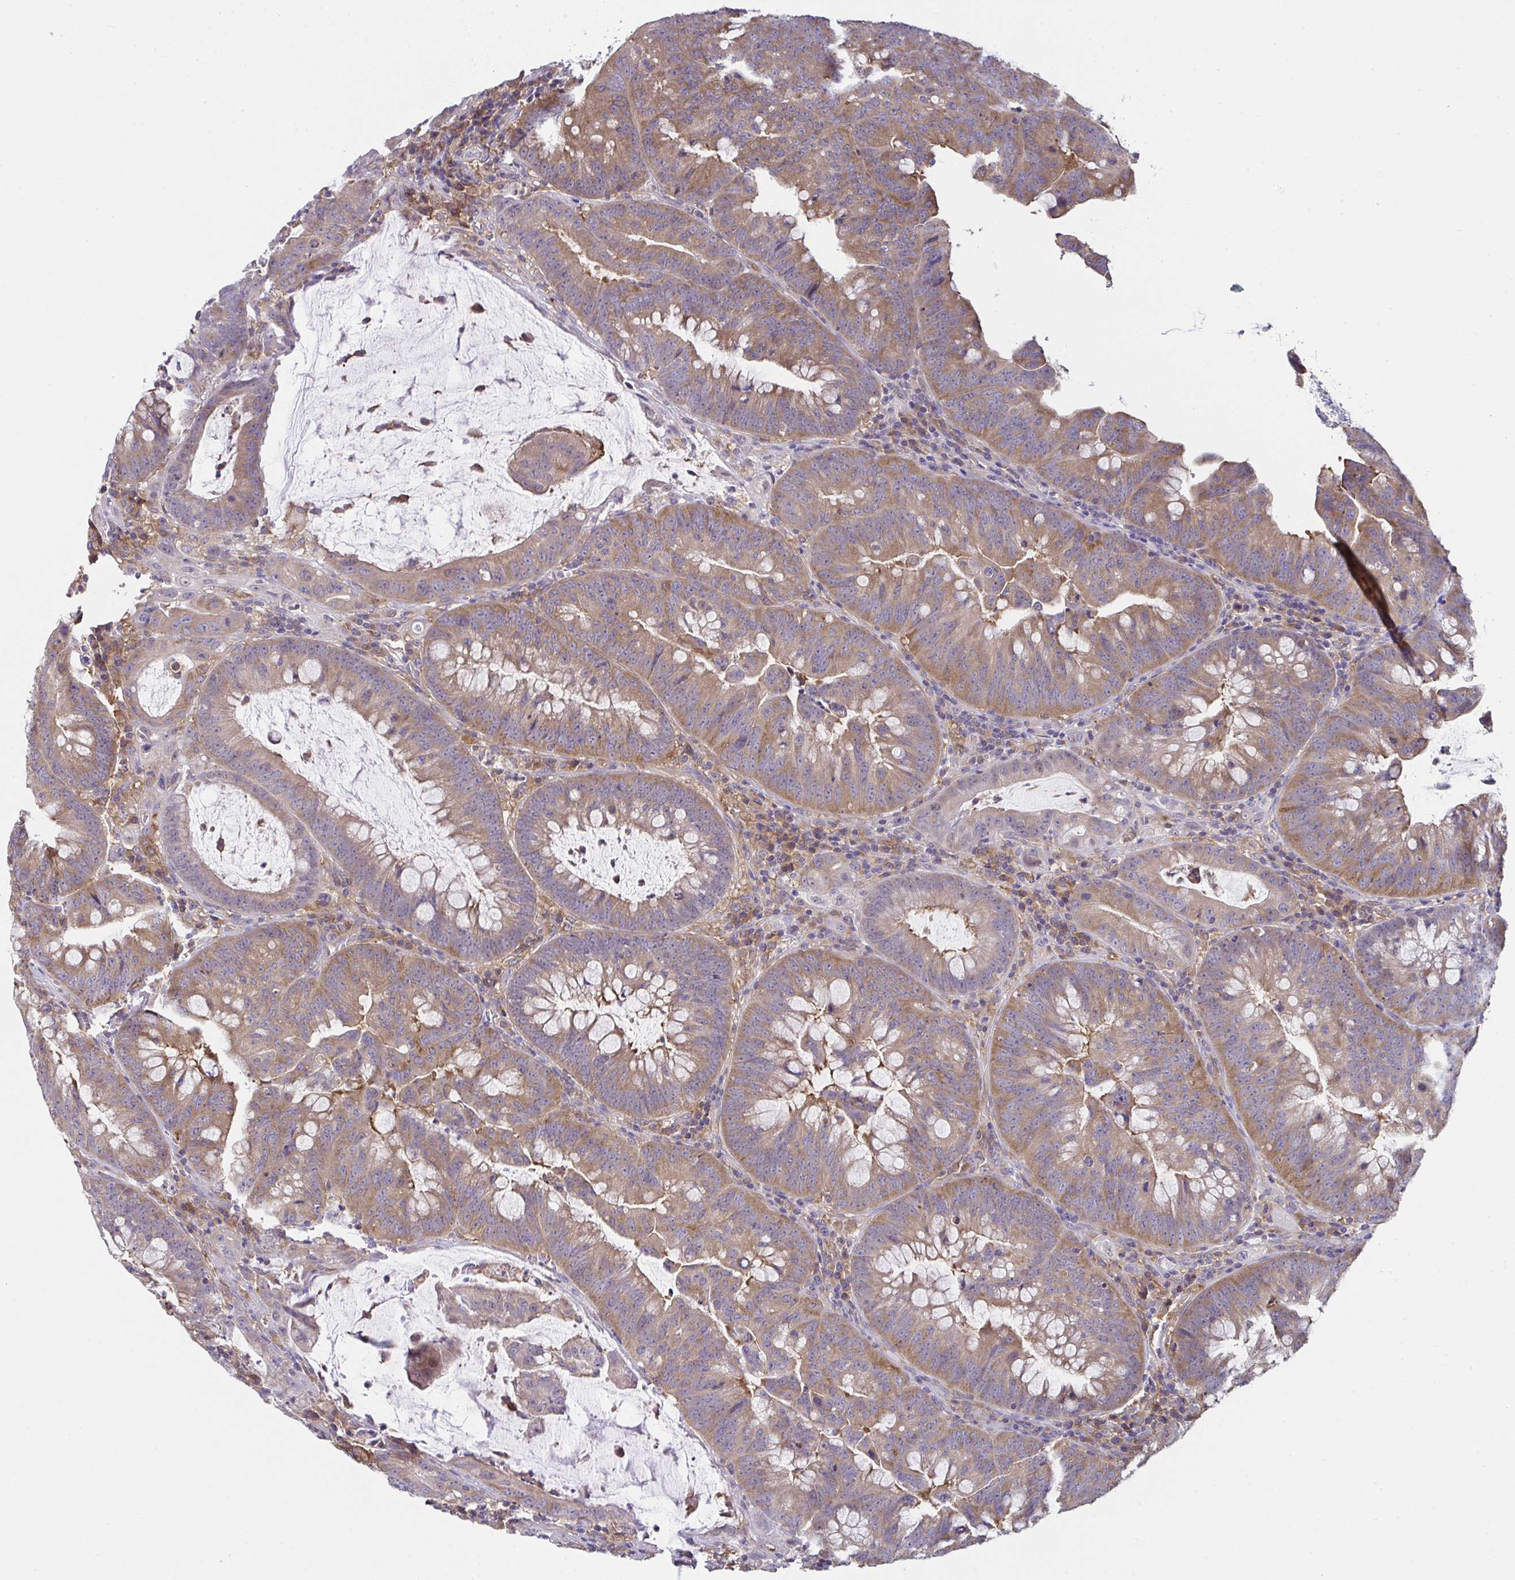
{"staining": {"intensity": "moderate", "quantity": ">75%", "location": "cytoplasmic/membranous"}, "tissue": "colorectal cancer", "cell_type": "Tumor cells", "image_type": "cancer", "snomed": [{"axis": "morphology", "description": "Adenocarcinoma, NOS"}, {"axis": "topography", "description": "Colon"}], "caption": "Immunohistochemistry (IHC) staining of colorectal adenocarcinoma, which shows medium levels of moderate cytoplasmic/membranous staining in approximately >75% of tumor cells indicating moderate cytoplasmic/membranous protein expression. The staining was performed using DAB (3,3'-diaminobenzidine) (brown) for protein detection and nuclei were counterstained in hematoxylin (blue).", "gene": "ALDH16A1", "patient": {"sex": "male", "age": 62}}